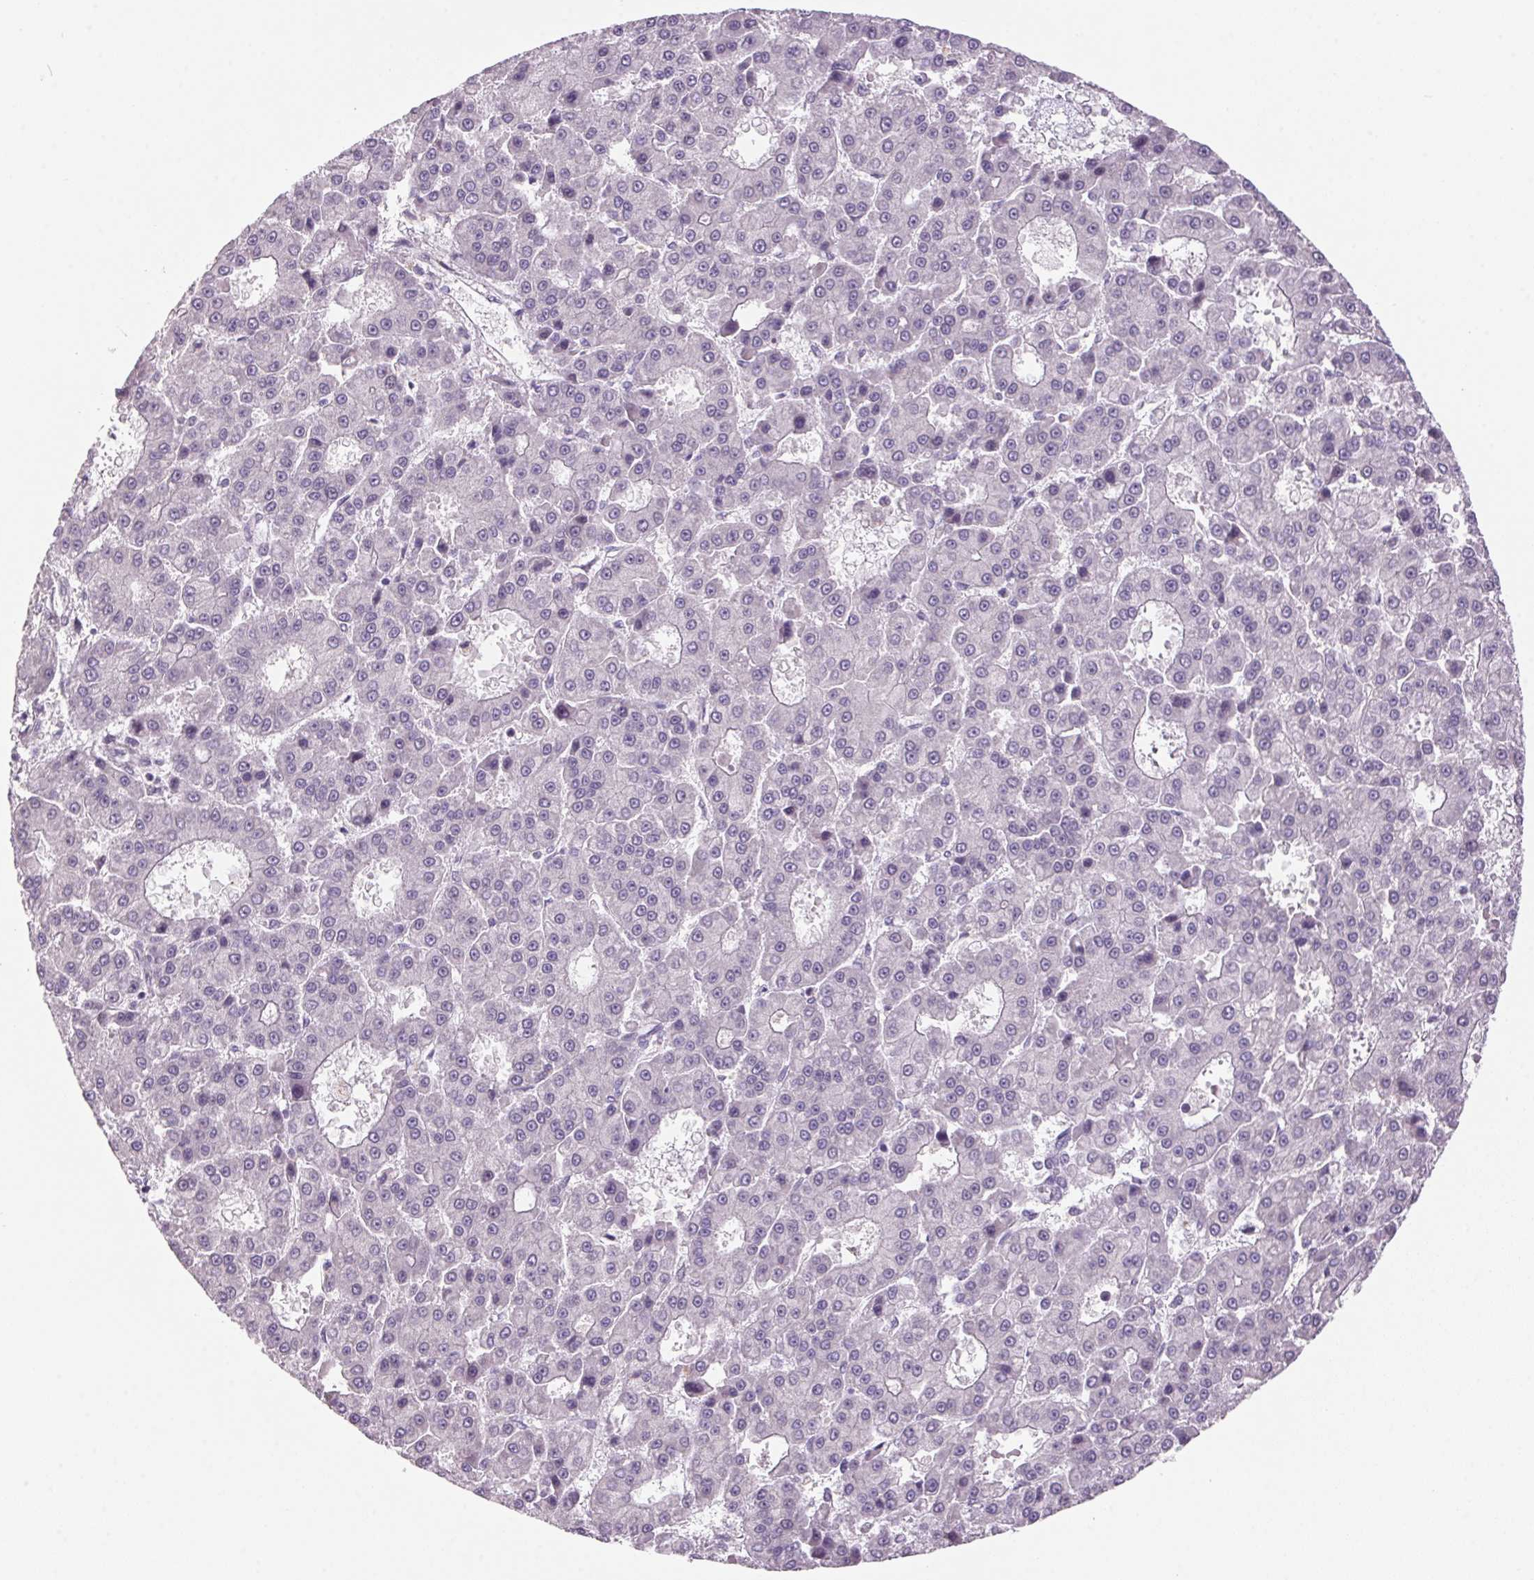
{"staining": {"intensity": "negative", "quantity": "none", "location": "none"}, "tissue": "liver cancer", "cell_type": "Tumor cells", "image_type": "cancer", "snomed": [{"axis": "morphology", "description": "Carcinoma, Hepatocellular, NOS"}, {"axis": "topography", "description": "Liver"}], "caption": "Immunohistochemistry of human liver hepatocellular carcinoma displays no staining in tumor cells.", "gene": "VWA3B", "patient": {"sex": "male", "age": 70}}